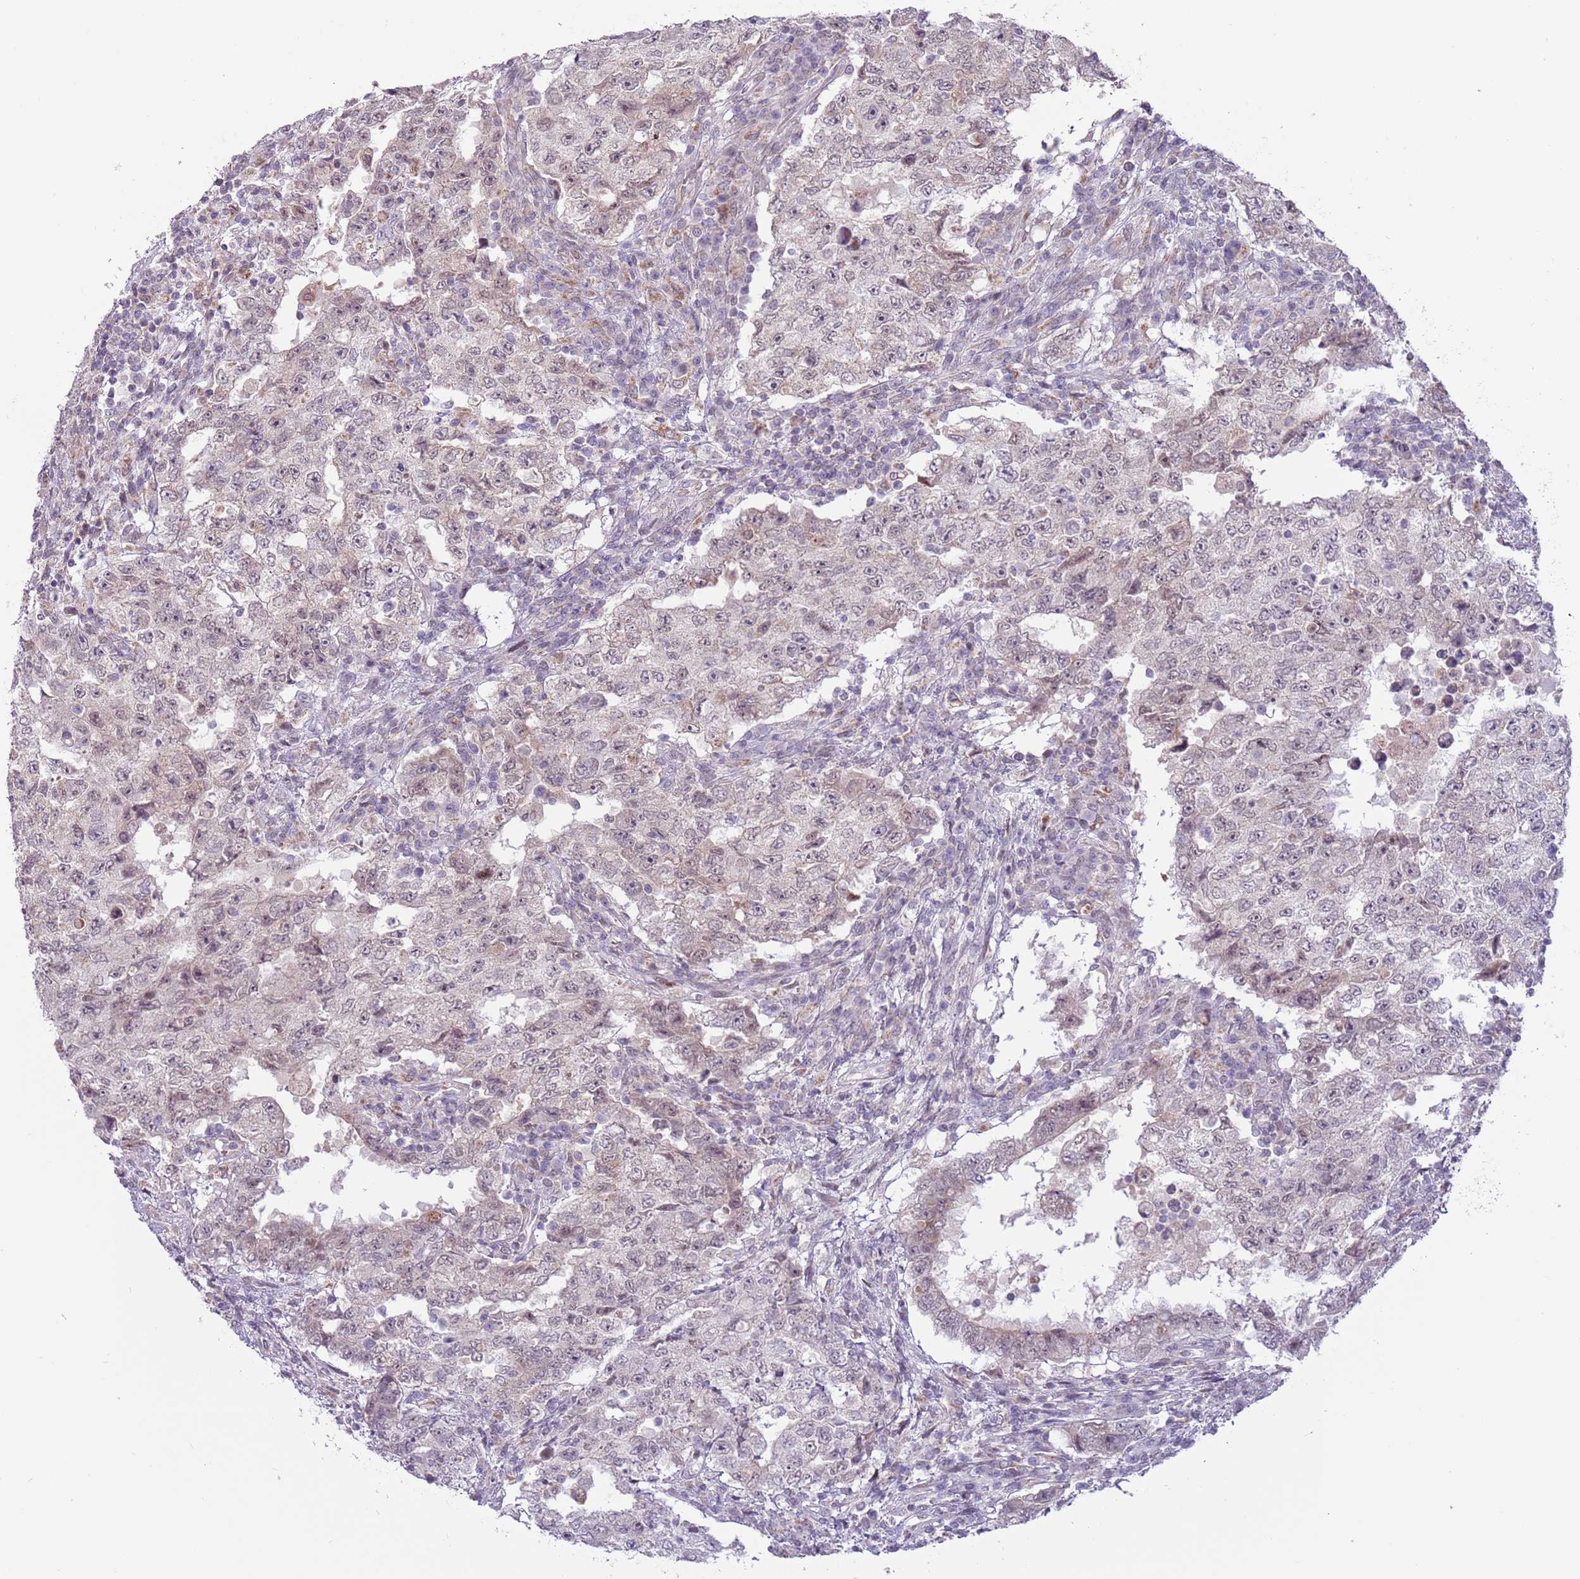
{"staining": {"intensity": "negative", "quantity": "none", "location": "none"}, "tissue": "testis cancer", "cell_type": "Tumor cells", "image_type": "cancer", "snomed": [{"axis": "morphology", "description": "Carcinoma, Embryonal, NOS"}, {"axis": "topography", "description": "Testis"}], "caption": "An immunohistochemistry histopathology image of embryonal carcinoma (testis) is shown. There is no staining in tumor cells of embryonal carcinoma (testis).", "gene": "MLLT11", "patient": {"sex": "male", "age": 26}}